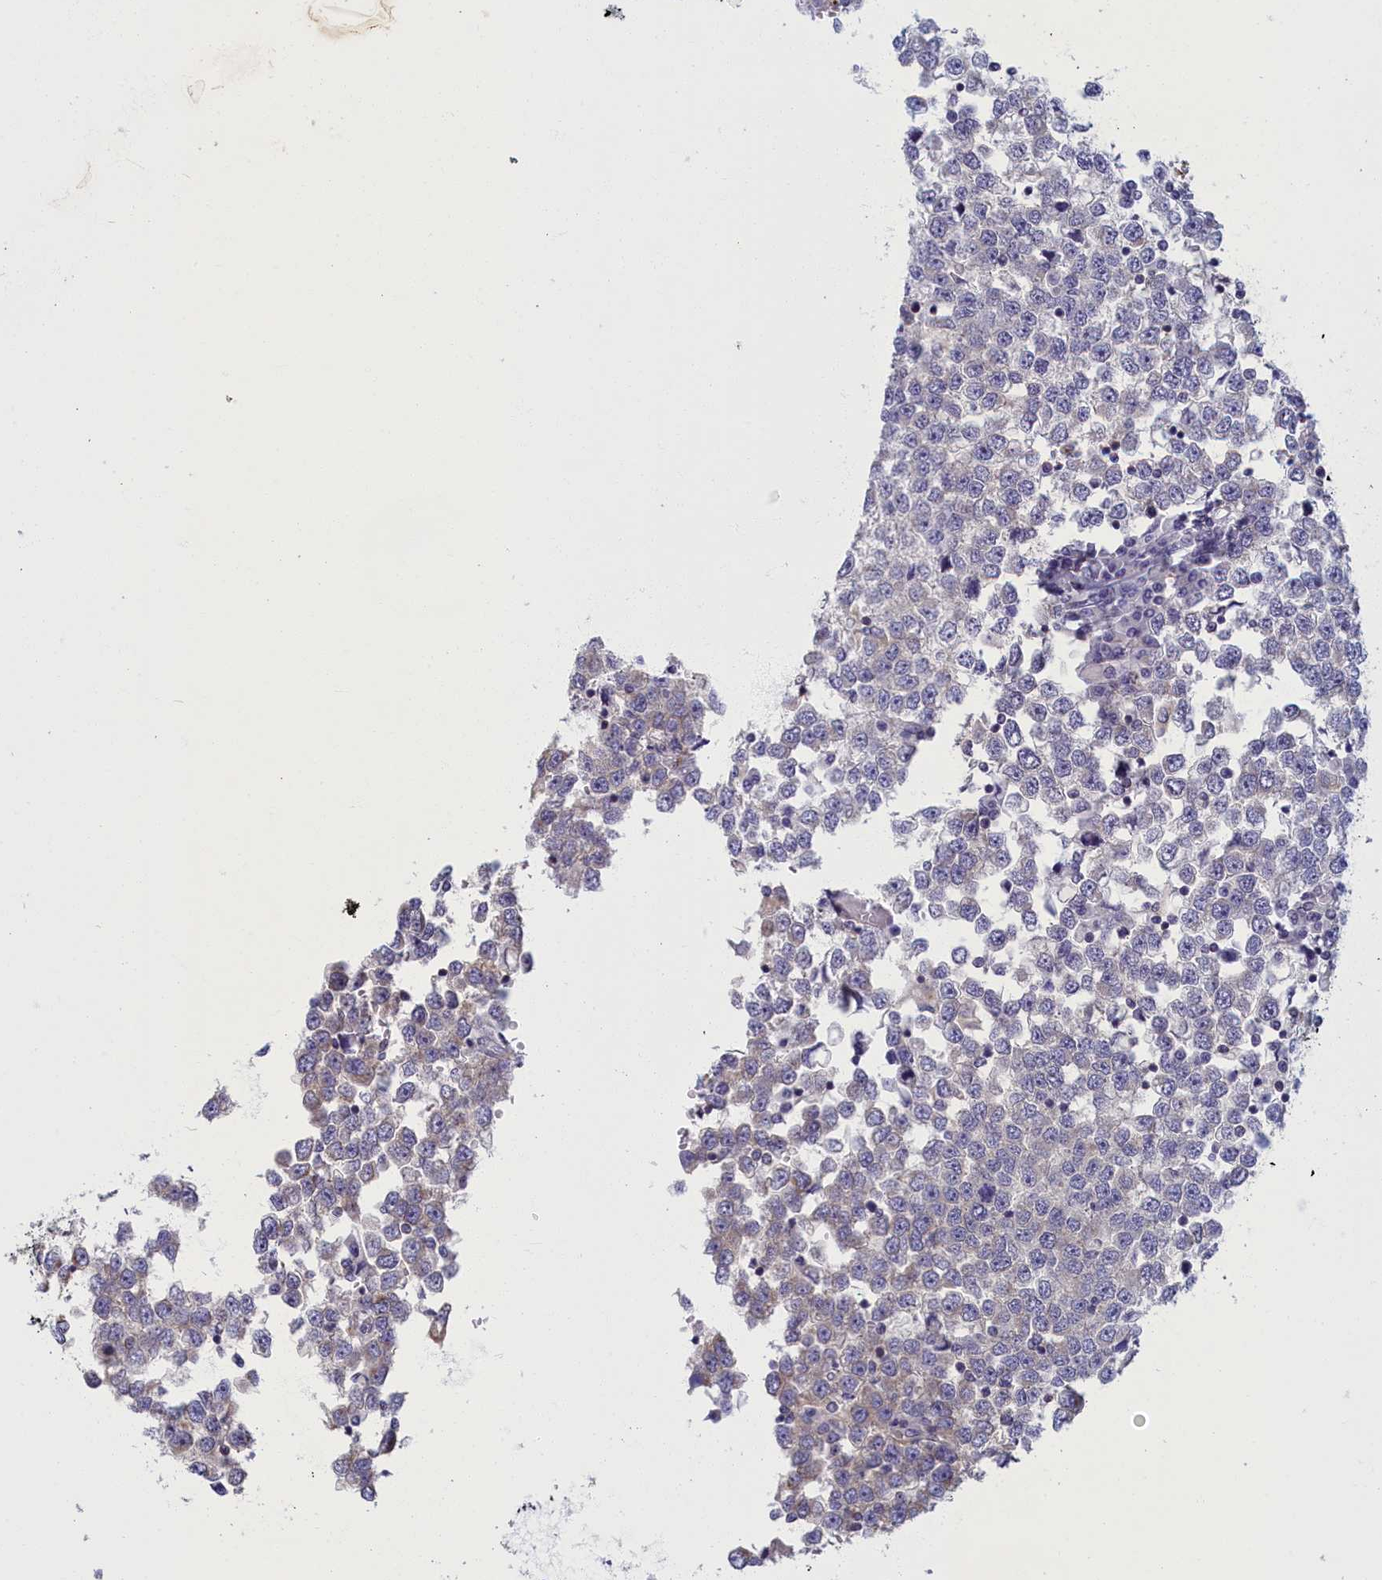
{"staining": {"intensity": "negative", "quantity": "none", "location": "none"}, "tissue": "testis cancer", "cell_type": "Tumor cells", "image_type": "cancer", "snomed": [{"axis": "morphology", "description": "Seminoma, NOS"}, {"axis": "topography", "description": "Testis"}], "caption": "The IHC histopathology image has no significant positivity in tumor cells of testis cancer tissue. (IHC, brightfield microscopy, high magnification).", "gene": "NOL10", "patient": {"sex": "male", "age": 65}}